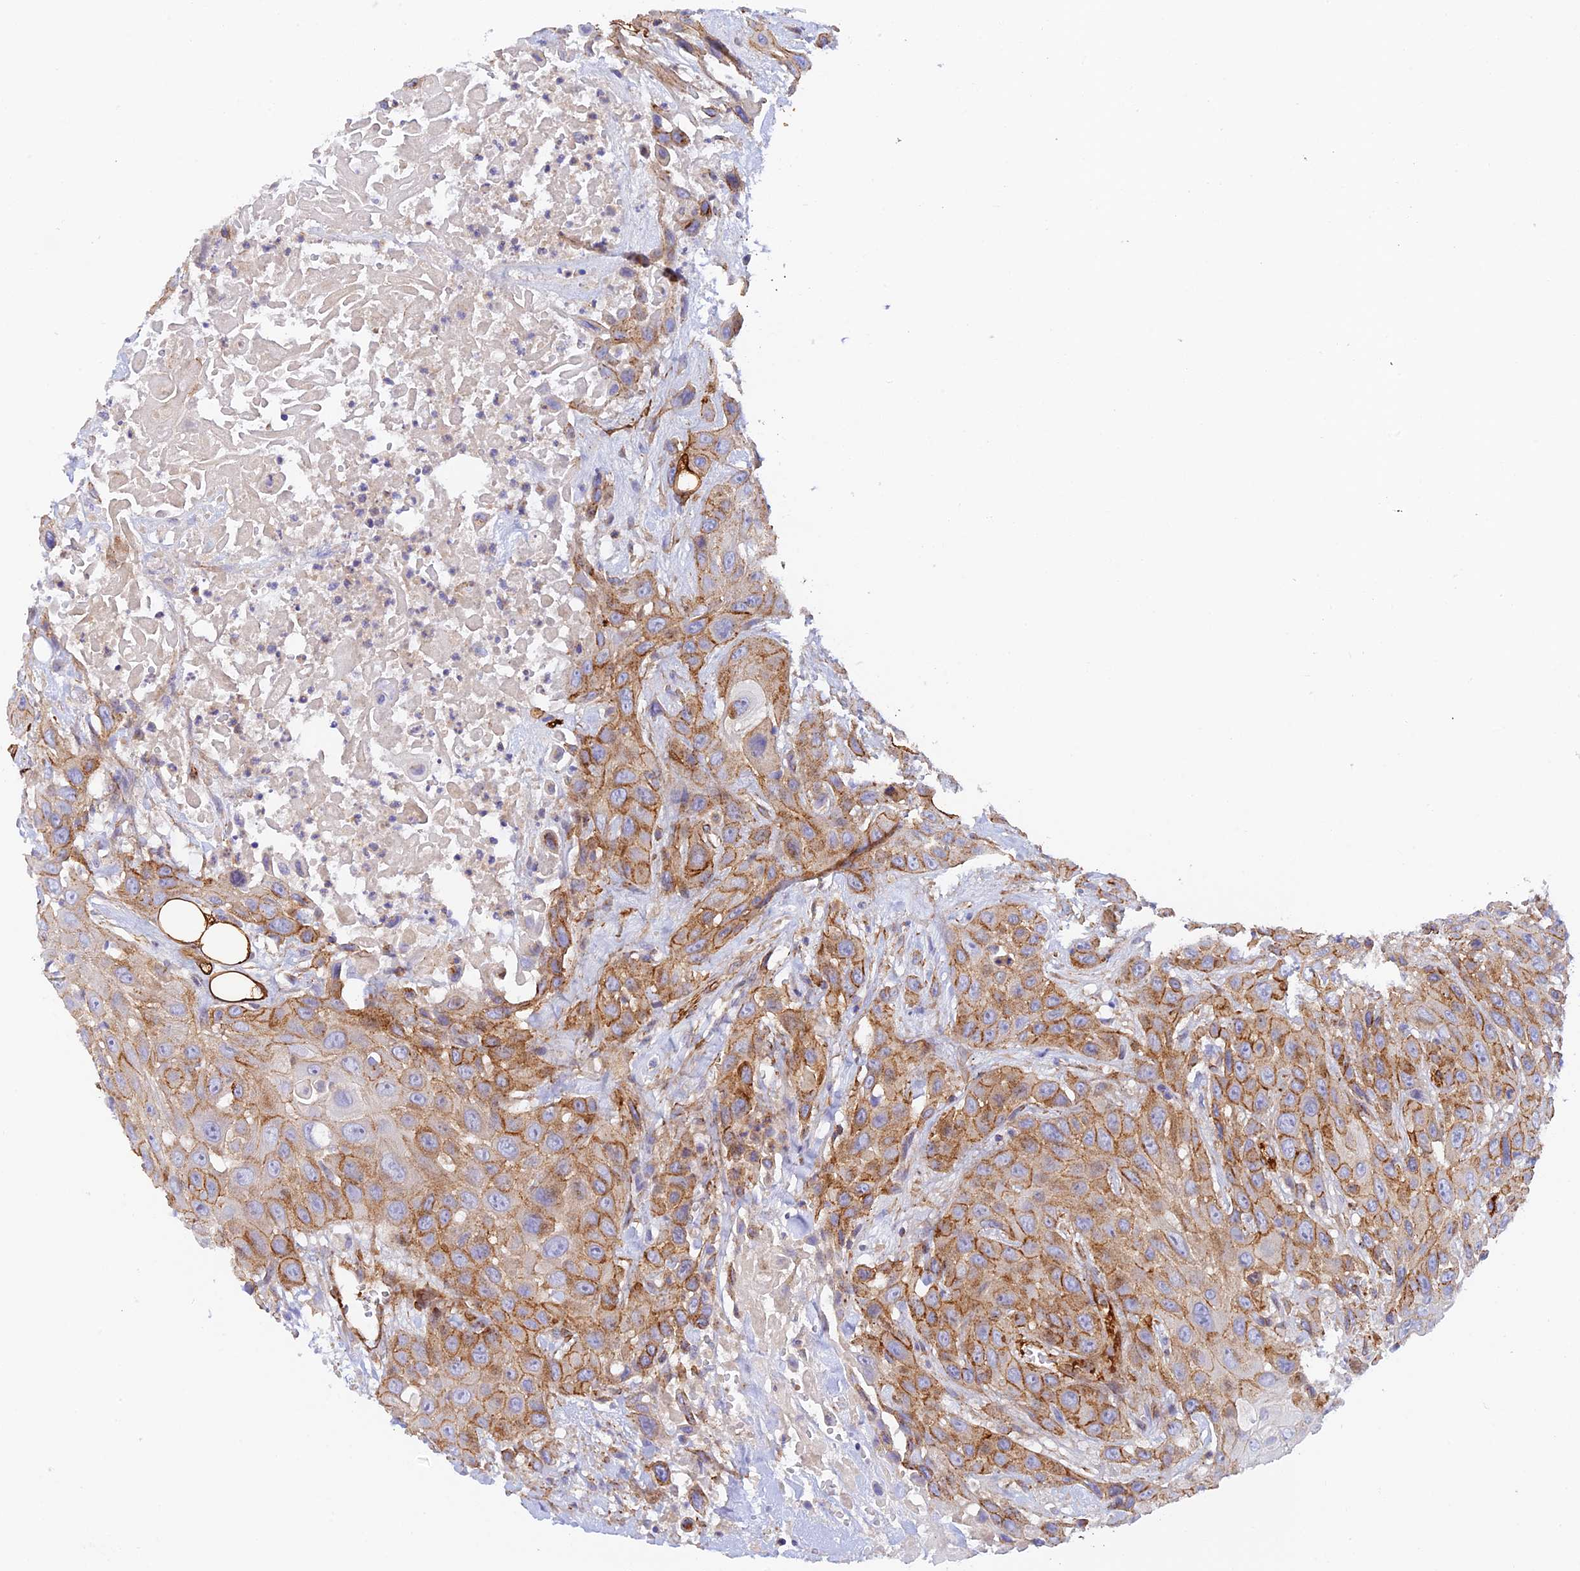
{"staining": {"intensity": "moderate", "quantity": ">75%", "location": "cytoplasmic/membranous"}, "tissue": "head and neck cancer", "cell_type": "Tumor cells", "image_type": "cancer", "snomed": [{"axis": "morphology", "description": "Squamous cell carcinoma, NOS"}, {"axis": "topography", "description": "Head-Neck"}], "caption": "Immunohistochemical staining of head and neck cancer shows medium levels of moderate cytoplasmic/membranous protein staining in about >75% of tumor cells.", "gene": "MYO9A", "patient": {"sex": "male", "age": 81}}